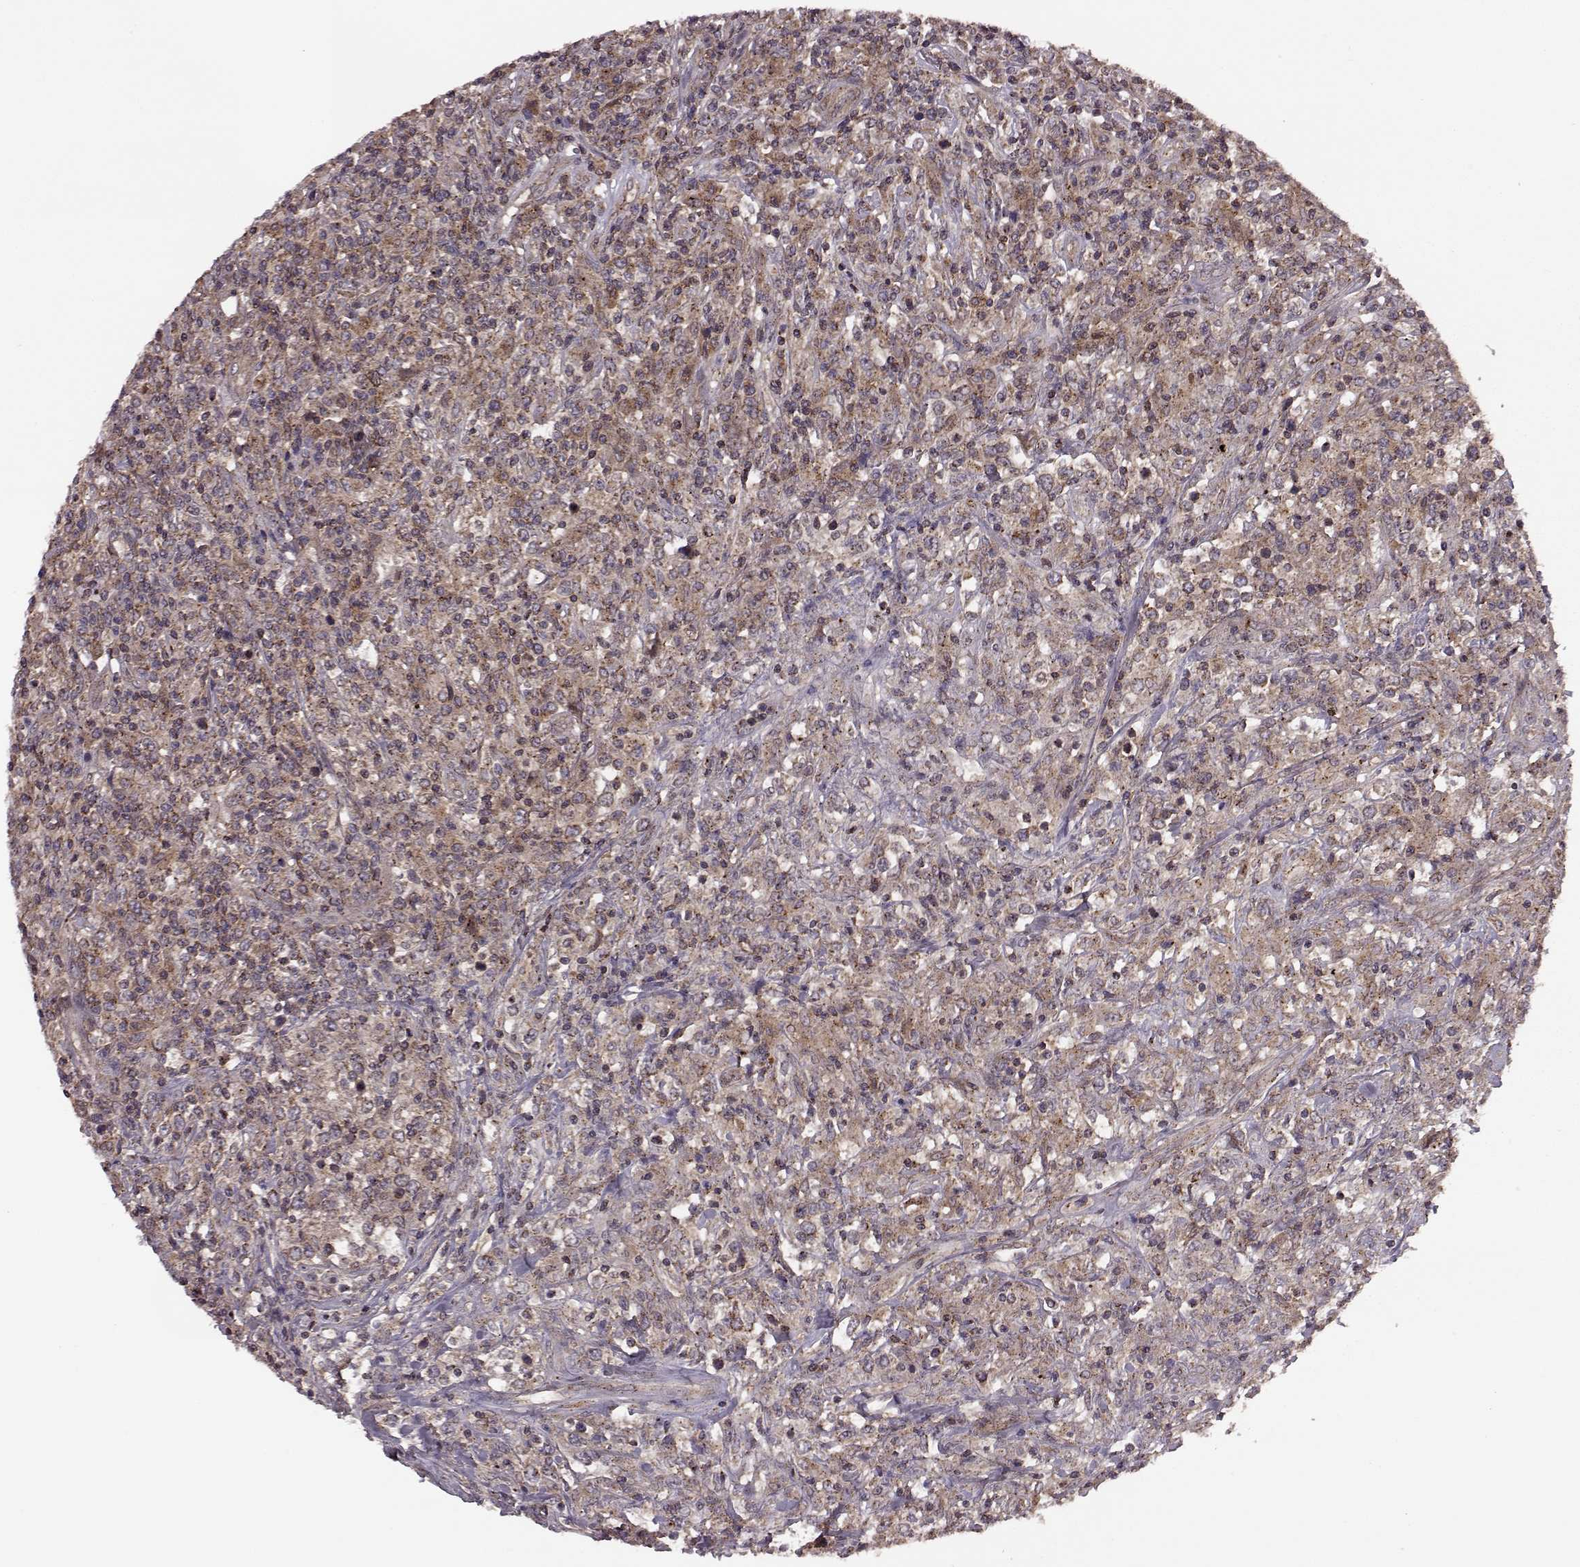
{"staining": {"intensity": "moderate", "quantity": ">75%", "location": "cytoplasmic/membranous"}, "tissue": "lymphoma", "cell_type": "Tumor cells", "image_type": "cancer", "snomed": [{"axis": "morphology", "description": "Malignant lymphoma, non-Hodgkin's type, High grade"}, {"axis": "topography", "description": "Lung"}], "caption": "A histopathology image of lymphoma stained for a protein displays moderate cytoplasmic/membranous brown staining in tumor cells.", "gene": "FNIP2", "patient": {"sex": "male", "age": 79}}